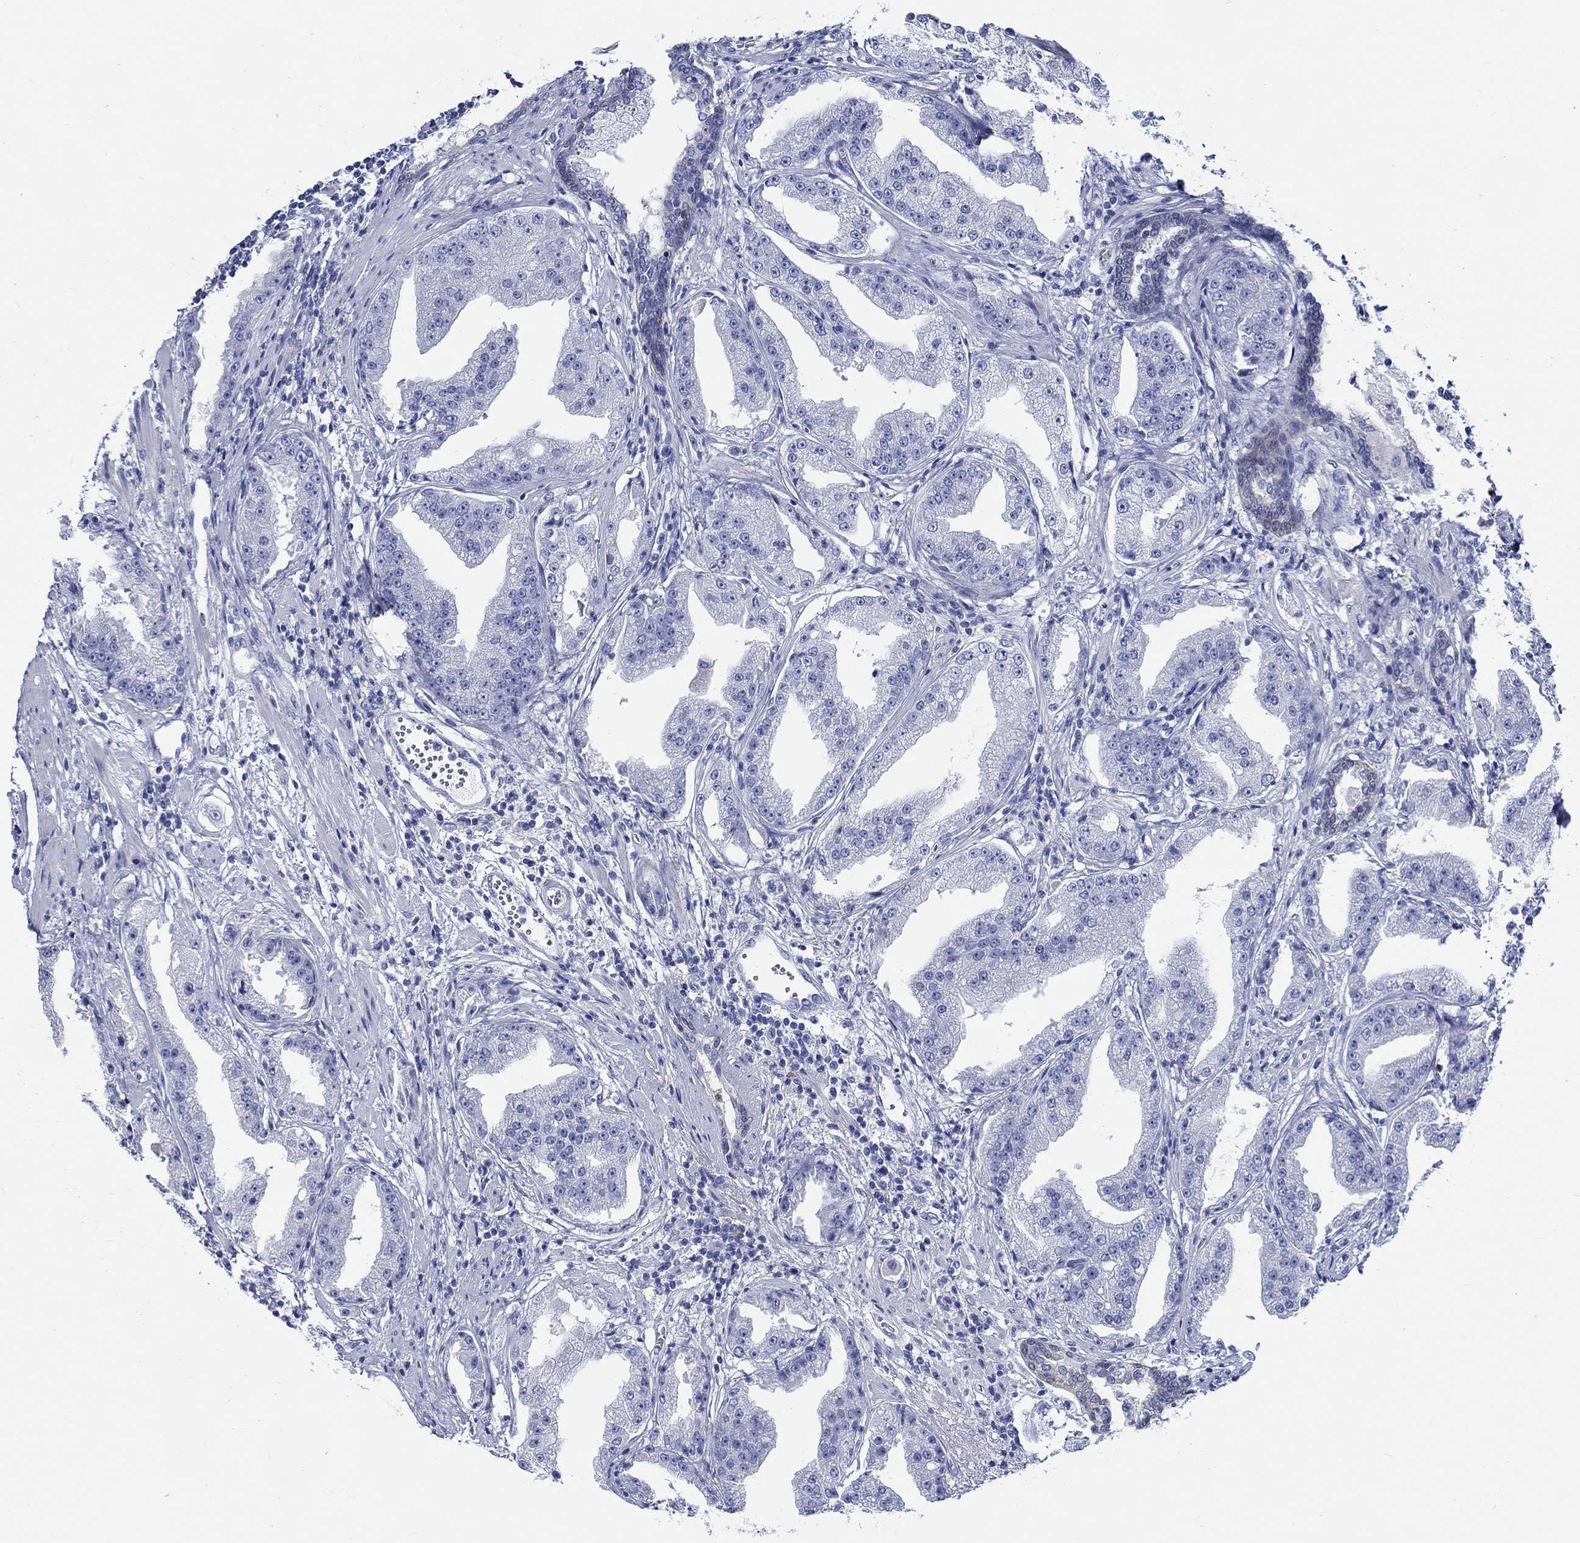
{"staining": {"intensity": "negative", "quantity": "none", "location": "none"}, "tissue": "prostate cancer", "cell_type": "Tumor cells", "image_type": "cancer", "snomed": [{"axis": "morphology", "description": "Adenocarcinoma, Low grade"}, {"axis": "topography", "description": "Prostate"}], "caption": "Image shows no significant protein expression in tumor cells of prostate cancer. (Stains: DAB (3,3'-diaminobenzidine) IHC with hematoxylin counter stain, Microscopy: brightfield microscopy at high magnification).", "gene": "FBXO2", "patient": {"sex": "male", "age": 62}}